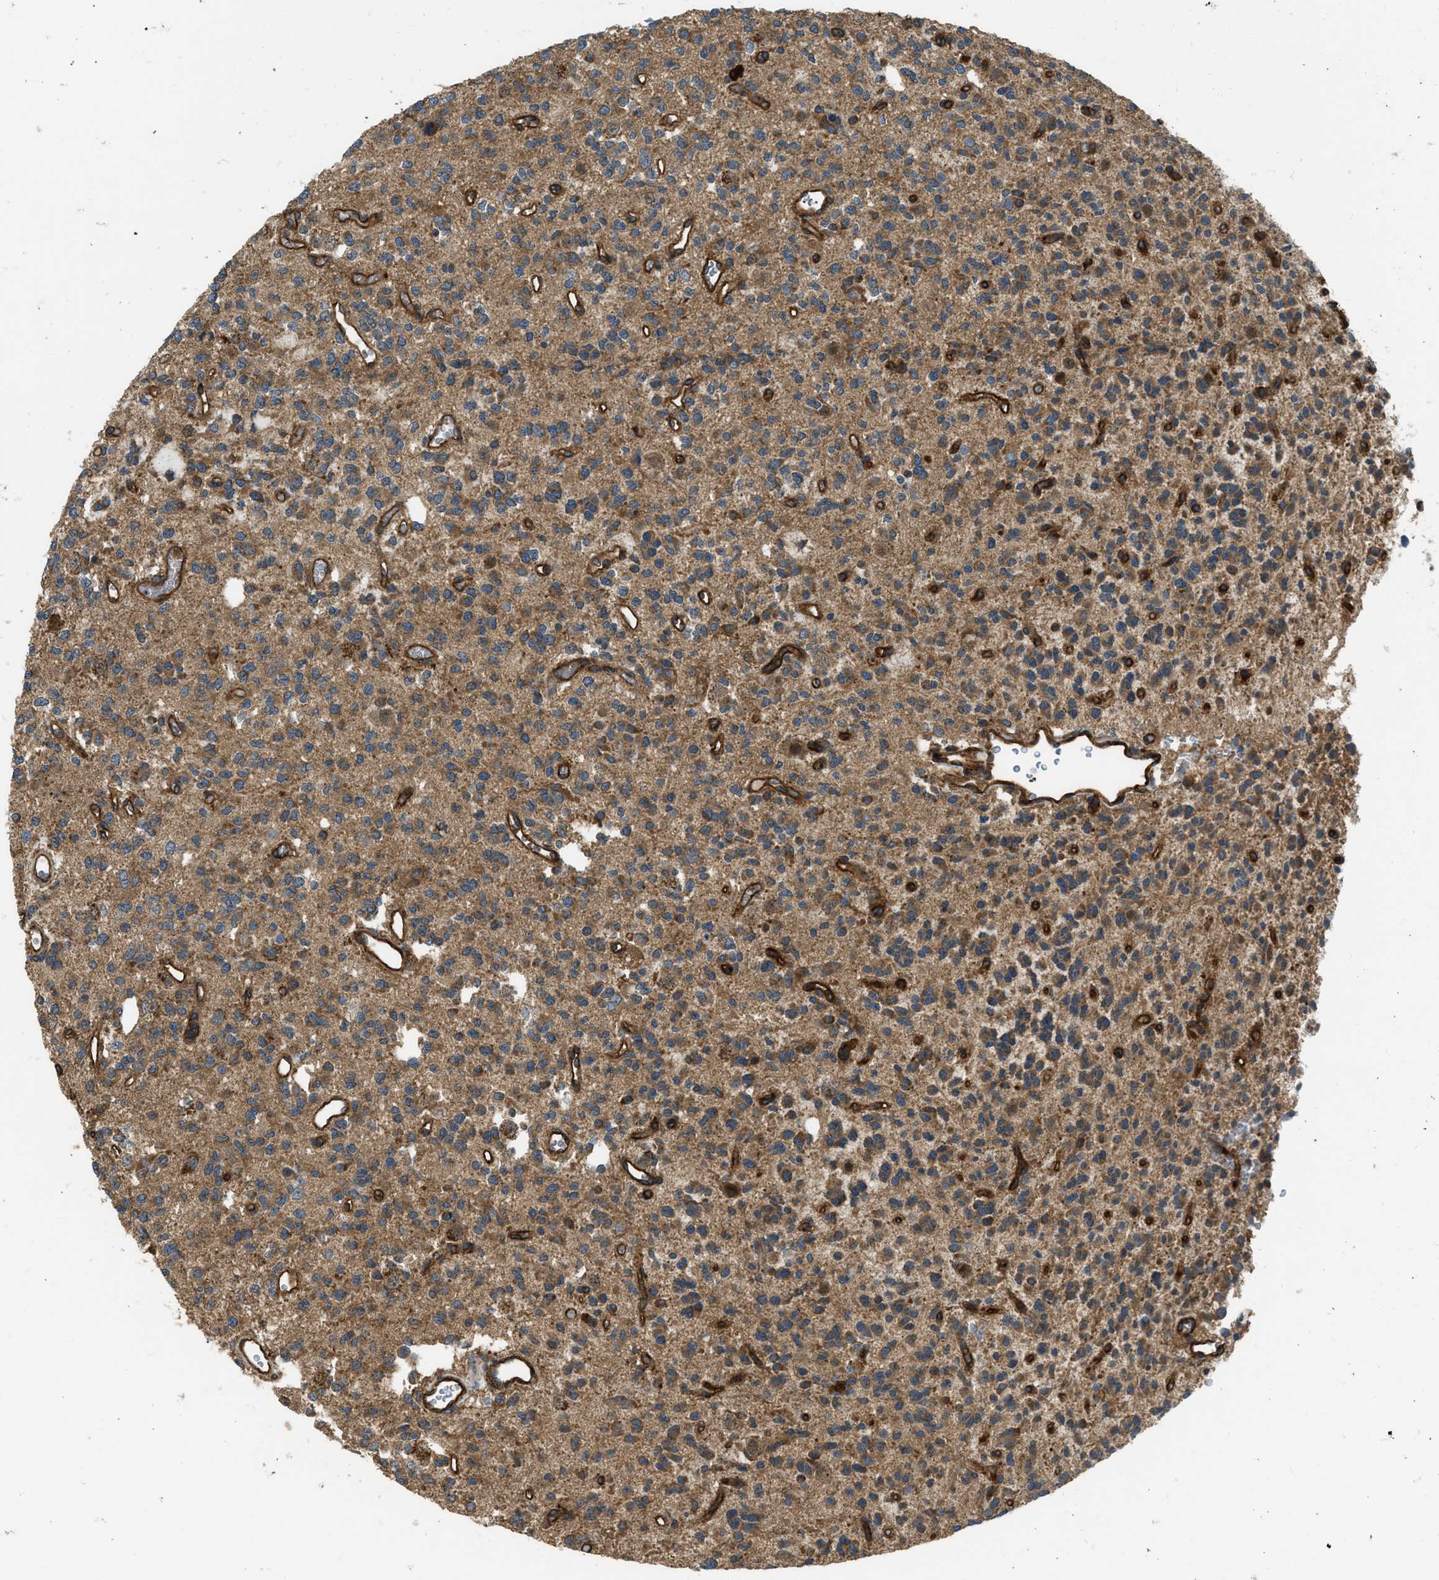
{"staining": {"intensity": "moderate", "quantity": ">75%", "location": "cytoplasmic/membranous"}, "tissue": "glioma", "cell_type": "Tumor cells", "image_type": "cancer", "snomed": [{"axis": "morphology", "description": "Glioma, malignant, Low grade"}, {"axis": "topography", "description": "Brain"}], "caption": "Glioma stained for a protein exhibits moderate cytoplasmic/membranous positivity in tumor cells.", "gene": "BAG4", "patient": {"sex": "male", "age": 38}}